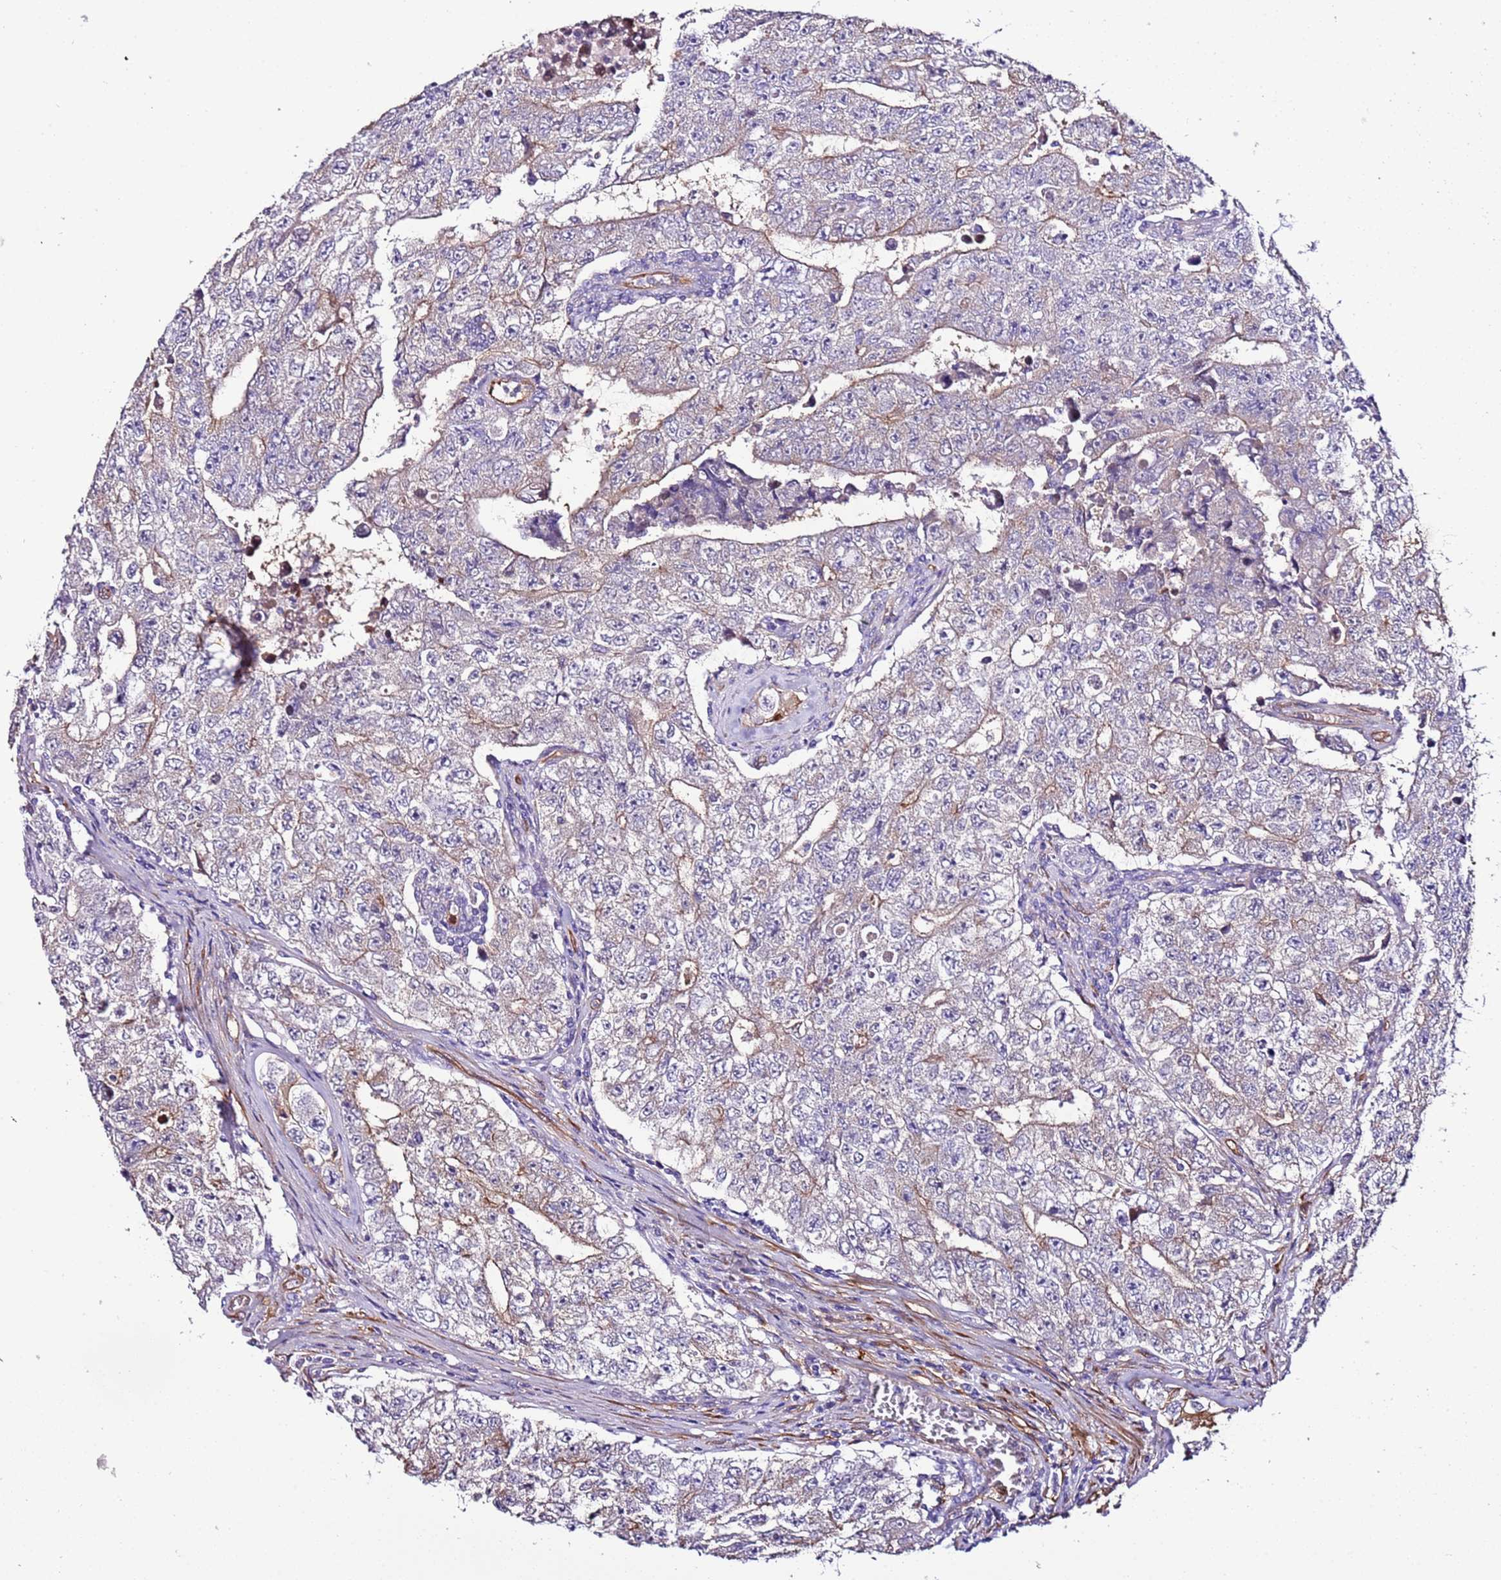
{"staining": {"intensity": "weak", "quantity": "<25%", "location": "cytoplasmic/membranous"}, "tissue": "testis cancer", "cell_type": "Tumor cells", "image_type": "cancer", "snomed": [{"axis": "morphology", "description": "Carcinoma, Embryonal, NOS"}, {"axis": "topography", "description": "Testis"}], "caption": "This histopathology image is of testis cancer stained with immunohistochemistry to label a protein in brown with the nuclei are counter-stained blue. There is no staining in tumor cells.", "gene": "FAM174C", "patient": {"sex": "male", "age": 17}}